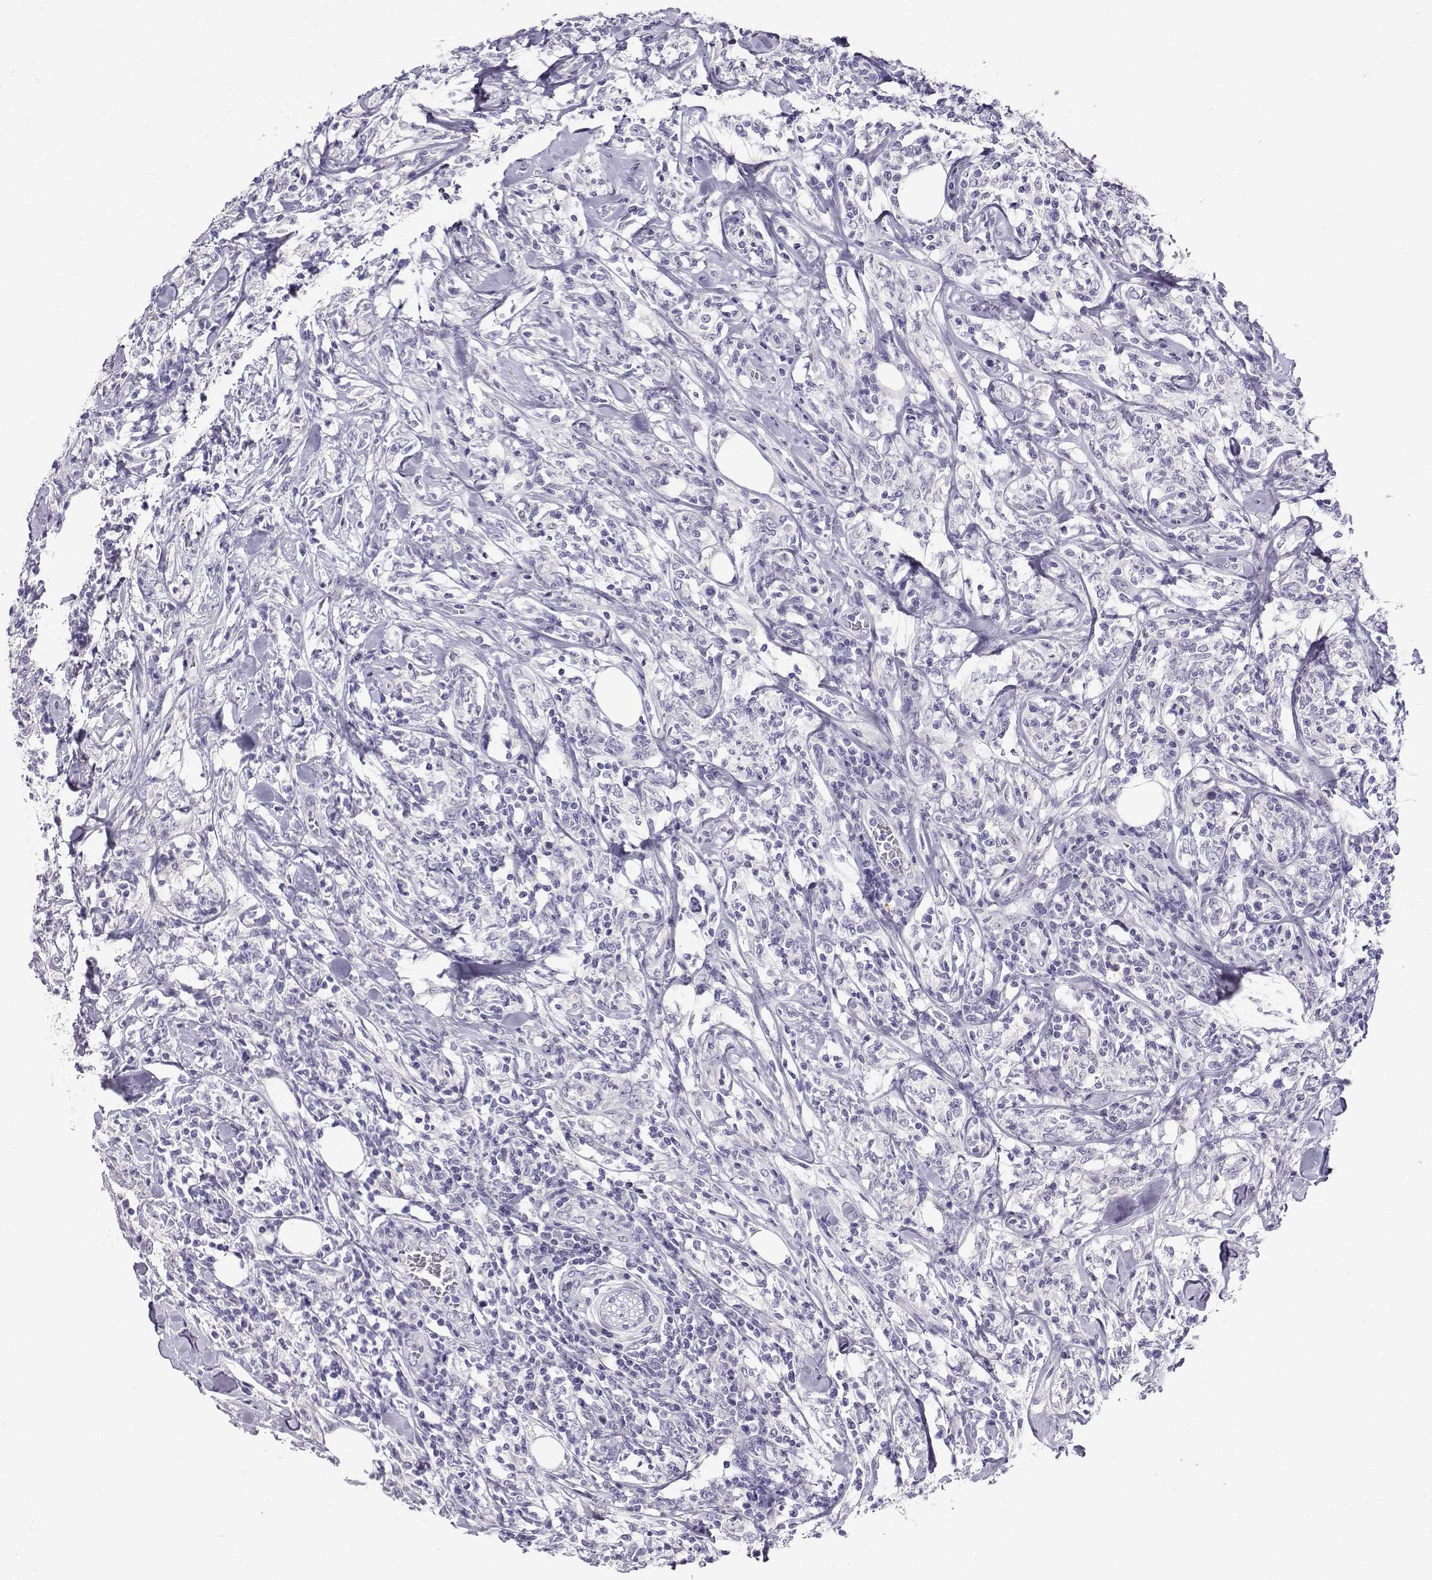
{"staining": {"intensity": "negative", "quantity": "none", "location": "none"}, "tissue": "lymphoma", "cell_type": "Tumor cells", "image_type": "cancer", "snomed": [{"axis": "morphology", "description": "Malignant lymphoma, non-Hodgkin's type, High grade"}, {"axis": "topography", "description": "Lymph node"}], "caption": "A photomicrograph of human high-grade malignant lymphoma, non-Hodgkin's type is negative for staining in tumor cells.", "gene": "FBXO24", "patient": {"sex": "female", "age": 84}}